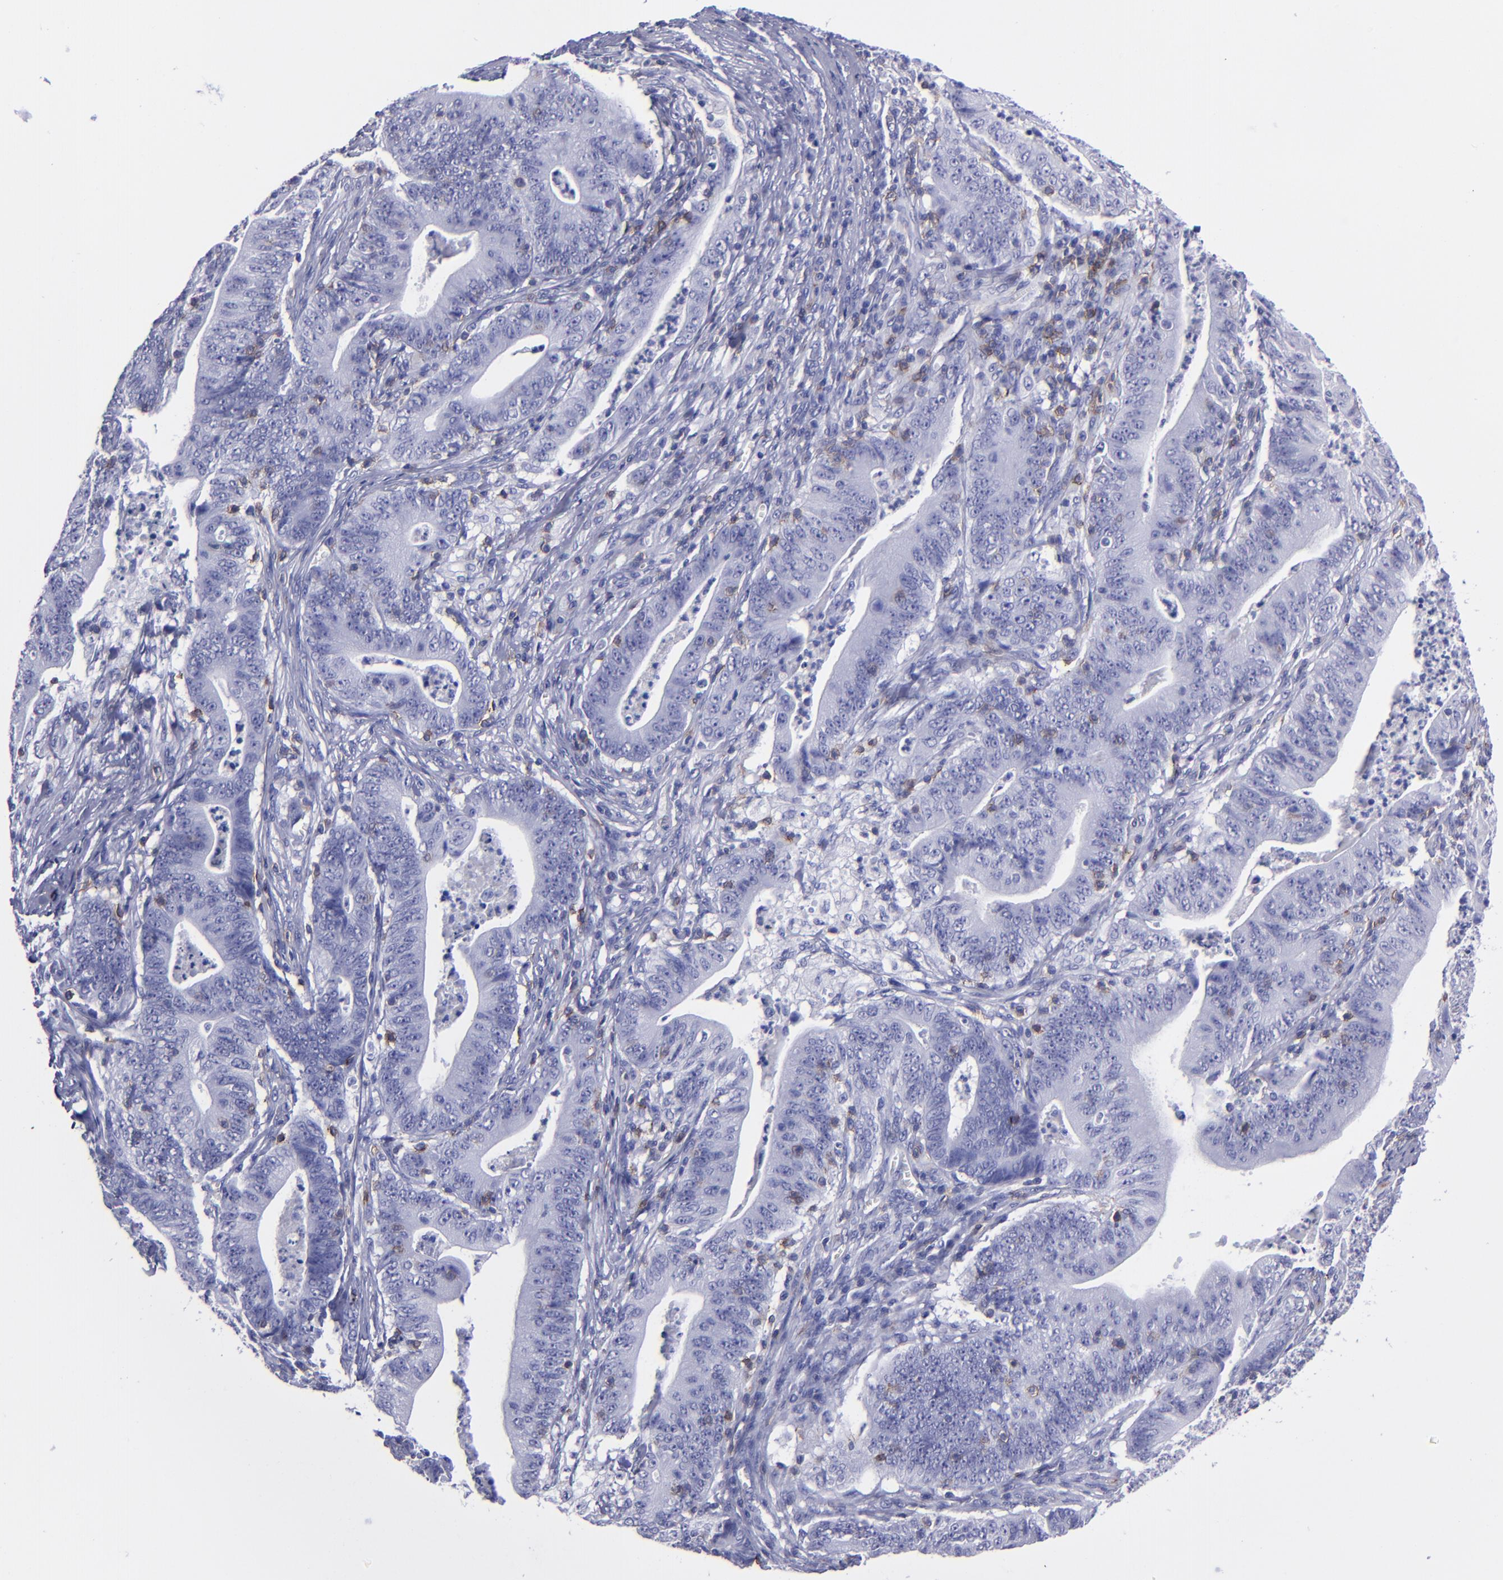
{"staining": {"intensity": "negative", "quantity": "none", "location": "none"}, "tissue": "stomach cancer", "cell_type": "Tumor cells", "image_type": "cancer", "snomed": [{"axis": "morphology", "description": "Adenocarcinoma, NOS"}, {"axis": "topography", "description": "Stomach, lower"}], "caption": "The immunohistochemistry (IHC) micrograph has no significant staining in tumor cells of adenocarcinoma (stomach) tissue.", "gene": "CD6", "patient": {"sex": "female", "age": 86}}